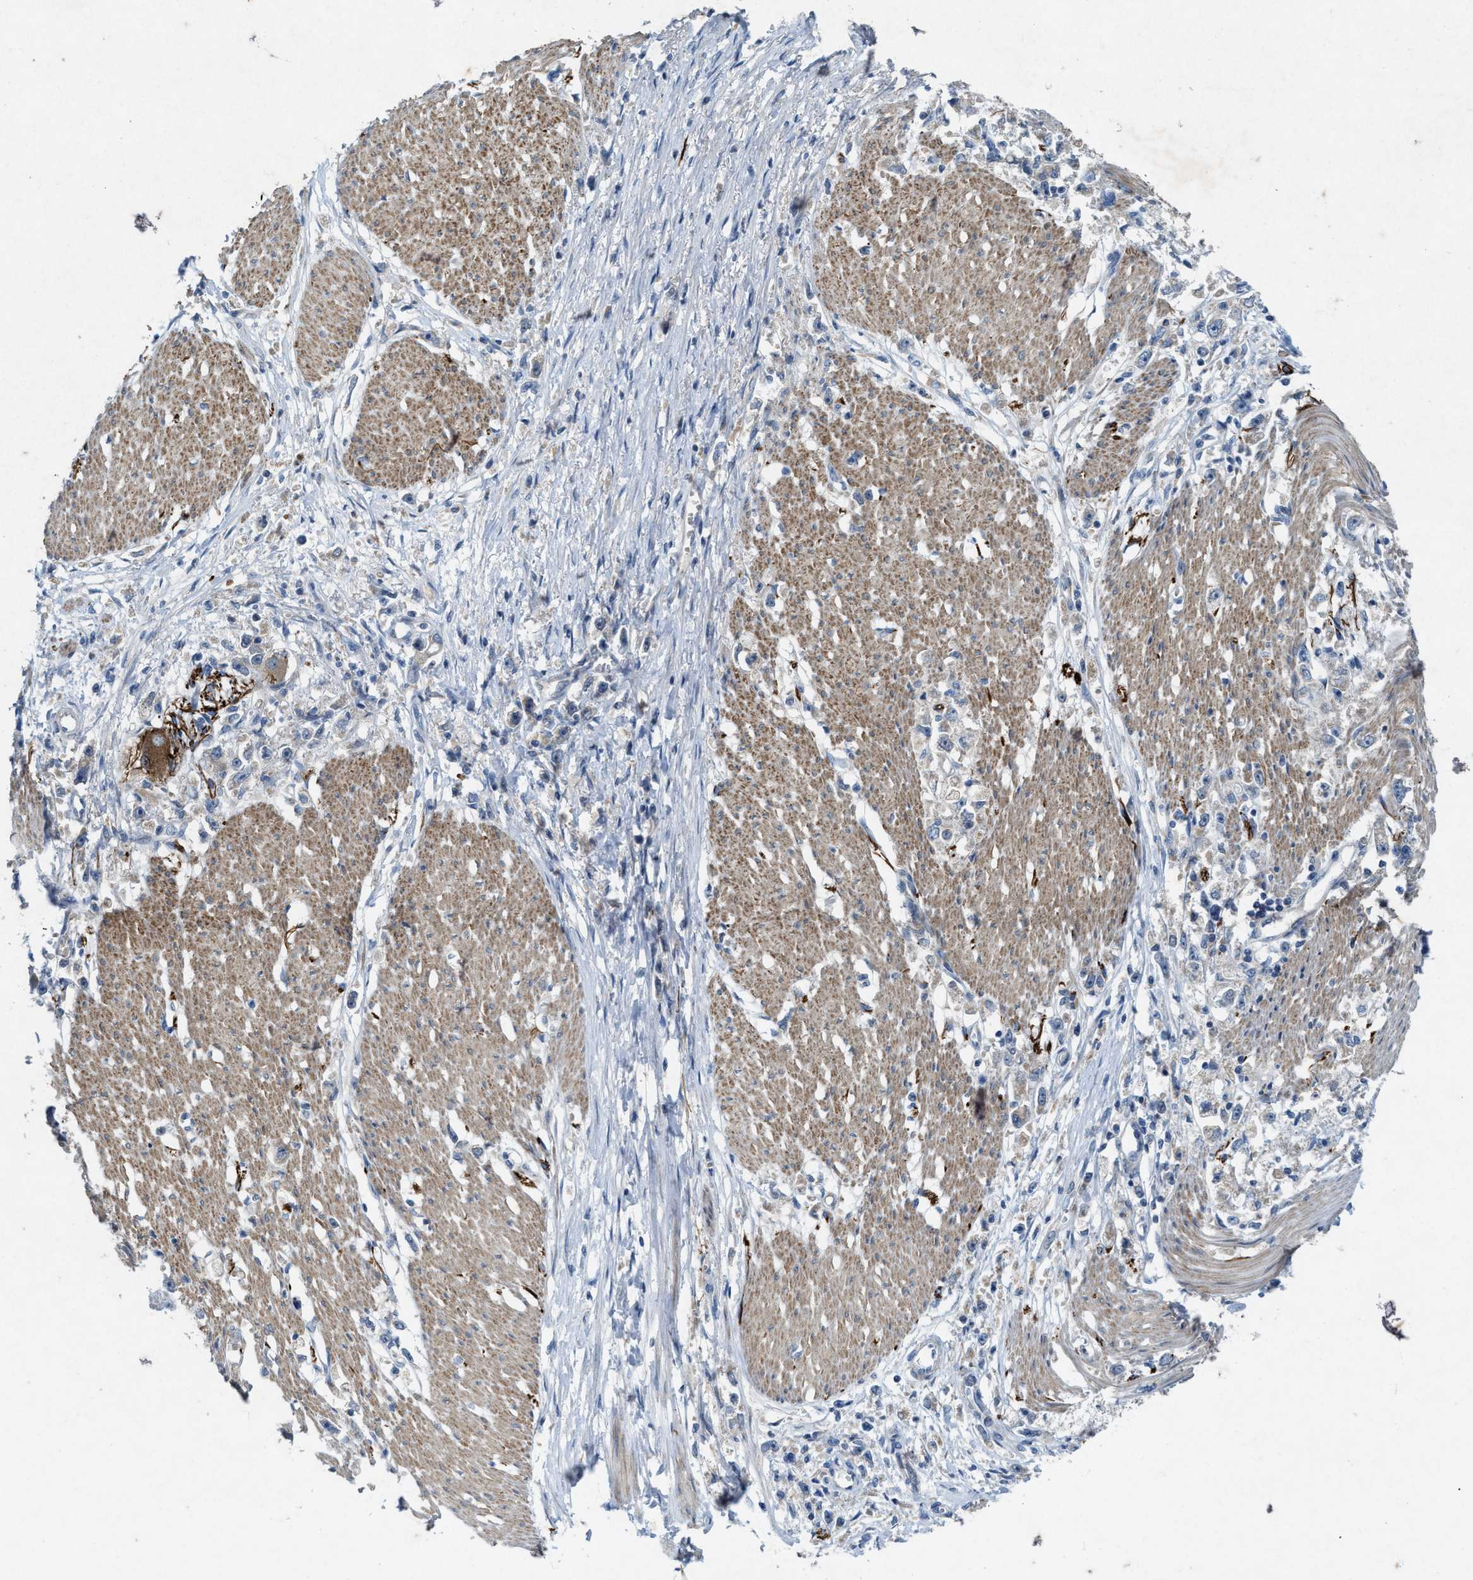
{"staining": {"intensity": "moderate", "quantity": "<25%", "location": "cytoplasmic/membranous"}, "tissue": "stomach cancer", "cell_type": "Tumor cells", "image_type": "cancer", "snomed": [{"axis": "morphology", "description": "Adenocarcinoma, NOS"}, {"axis": "topography", "description": "Stomach"}], "caption": "Moderate cytoplasmic/membranous positivity for a protein is seen in about <25% of tumor cells of stomach adenocarcinoma using immunohistochemistry.", "gene": "URGCP", "patient": {"sex": "female", "age": 59}}